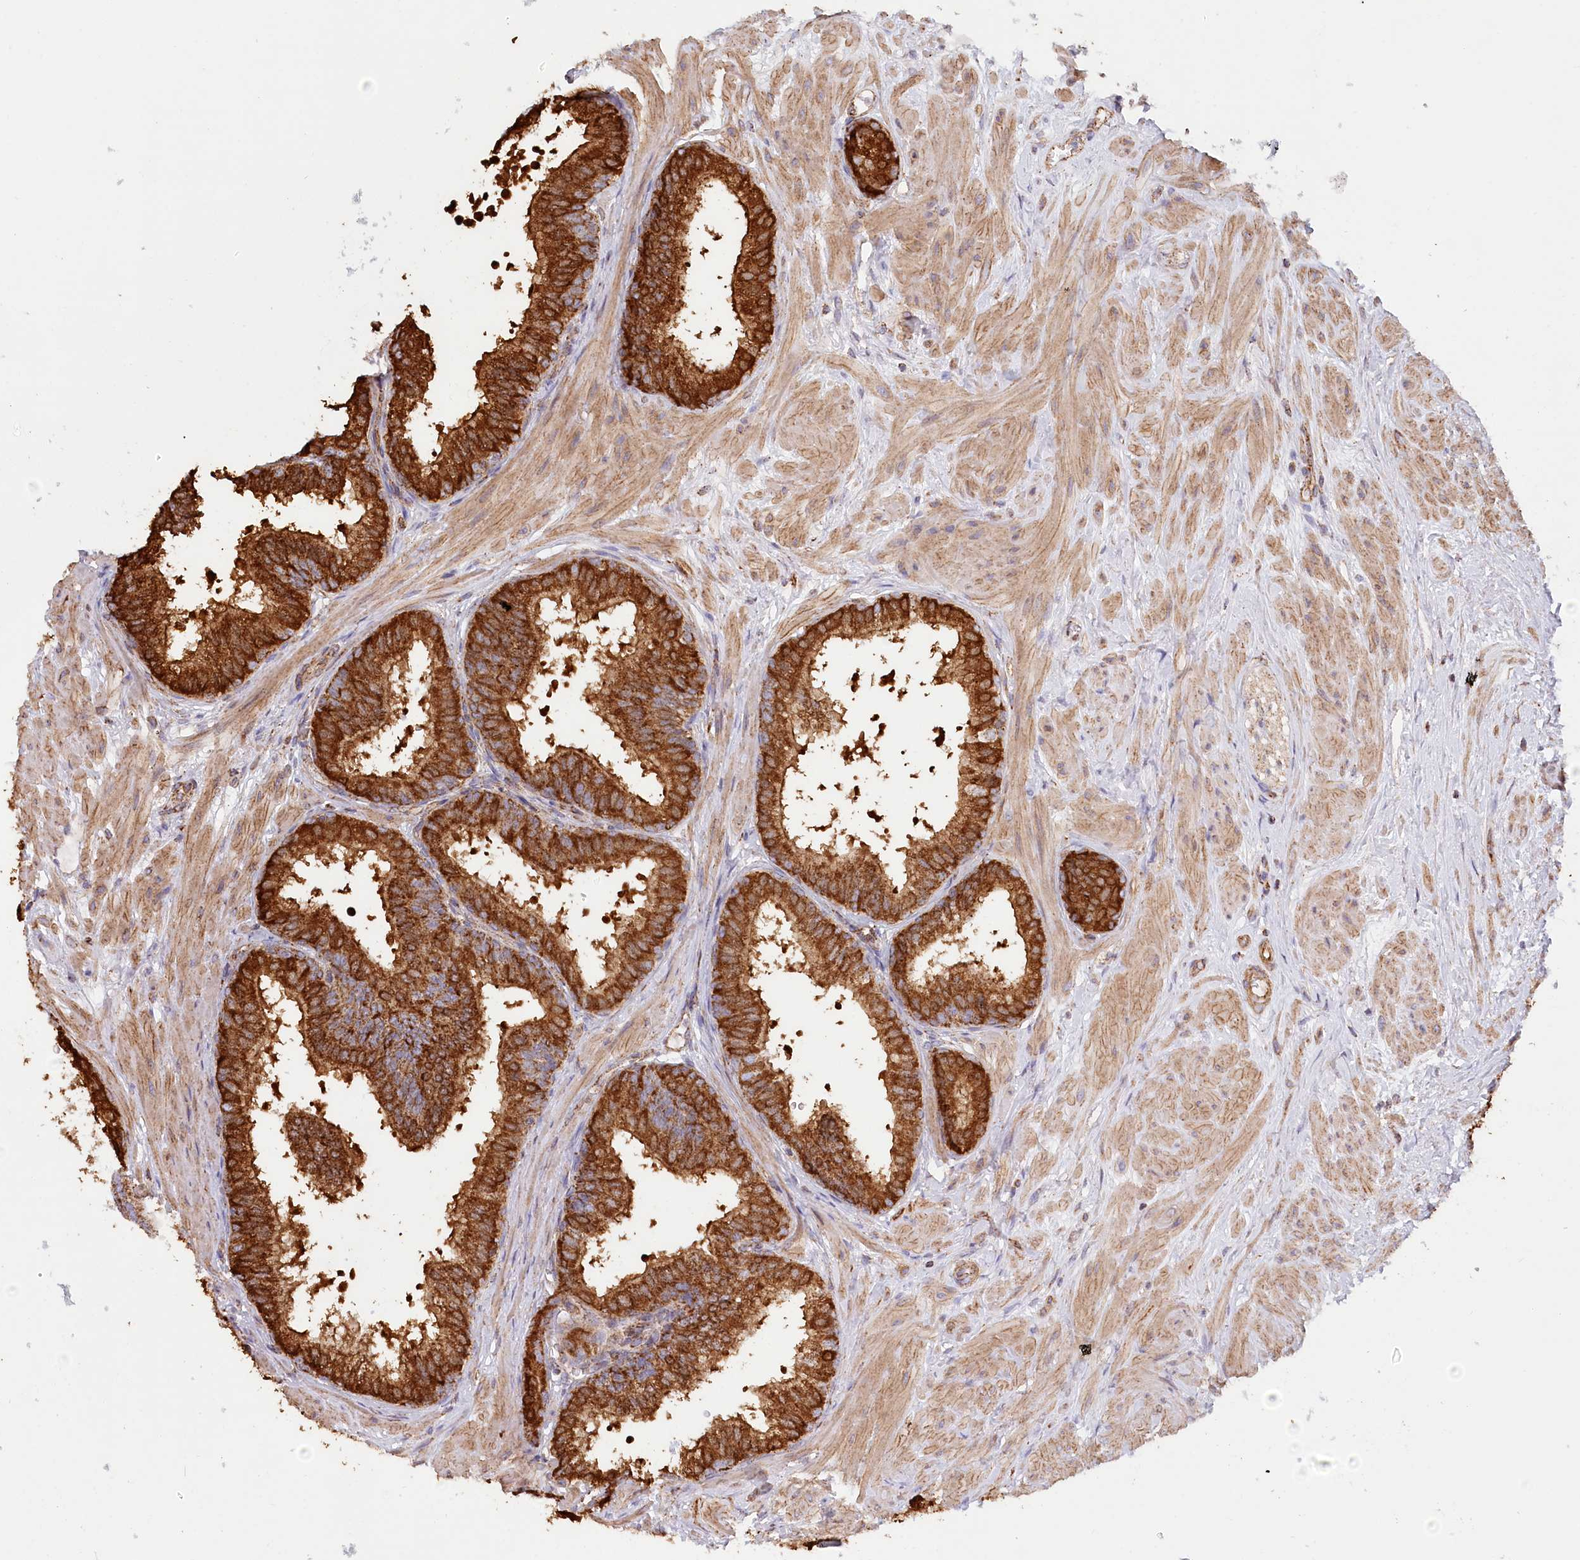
{"staining": {"intensity": "strong", "quantity": ">75%", "location": "cytoplasmic/membranous"}, "tissue": "prostate", "cell_type": "Glandular cells", "image_type": "normal", "snomed": [{"axis": "morphology", "description": "Normal tissue, NOS"}, {"axis": "topography", "description": "Prostate"}], "caption": "Immunohistochemical staining of unremarkable human prostate displays >75% levels of strong cytoplasmic/membranous protein expression in about >75% of glandular cells. The staining was performed using DAB to visualize the protein expression in brown, while the nuclei were stained in blue with hematoxylin (Magnification: 20x).", "gene": "UMPS", "patient": {"sex": "male", "age": 60}}